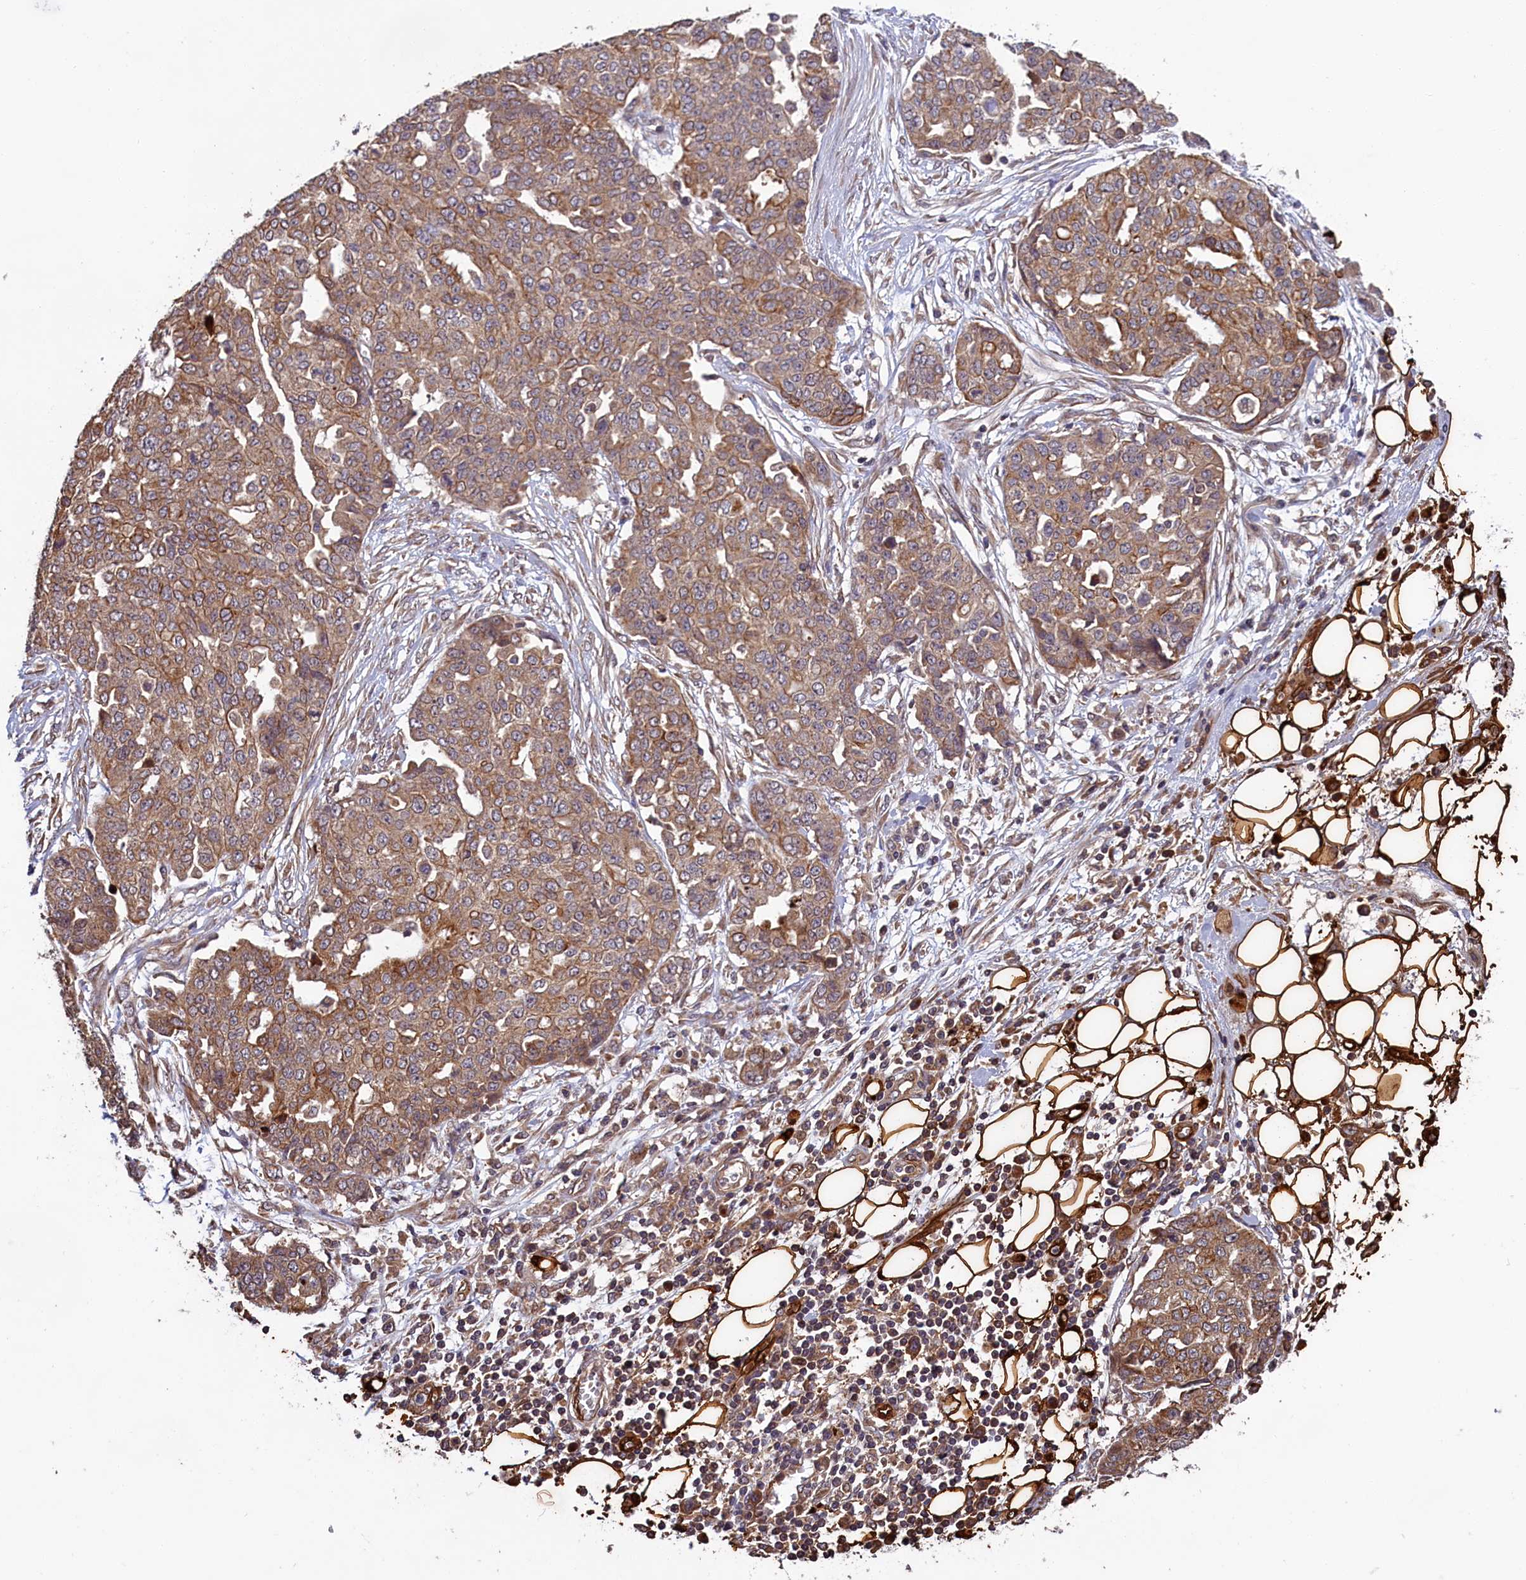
{"staining": {"intensity": "moderate", "quantity": ">75%", "location": "cytoplasmic/membranous"}, "tissue": "ovarian cancer", "cell_type": "Tumor cells", "image_type": "cancer", "snomed": [{"axis": "morphology", "description": "Cystadenocarcinoma, serous, NOS"}, {"axis": "topography", "description": "Soft tissue"}, {"axis": "topography", "description": "Ovary"}], "caption": "Human serous cystadenocarcinoma (ovarian) stained for a protein (brown) shows moderate cytoplasmic/membranous positive staining in about >75% of tumor cells.", "gene": "DENND1B", "patient": {"sex": "female", "age": 57}}